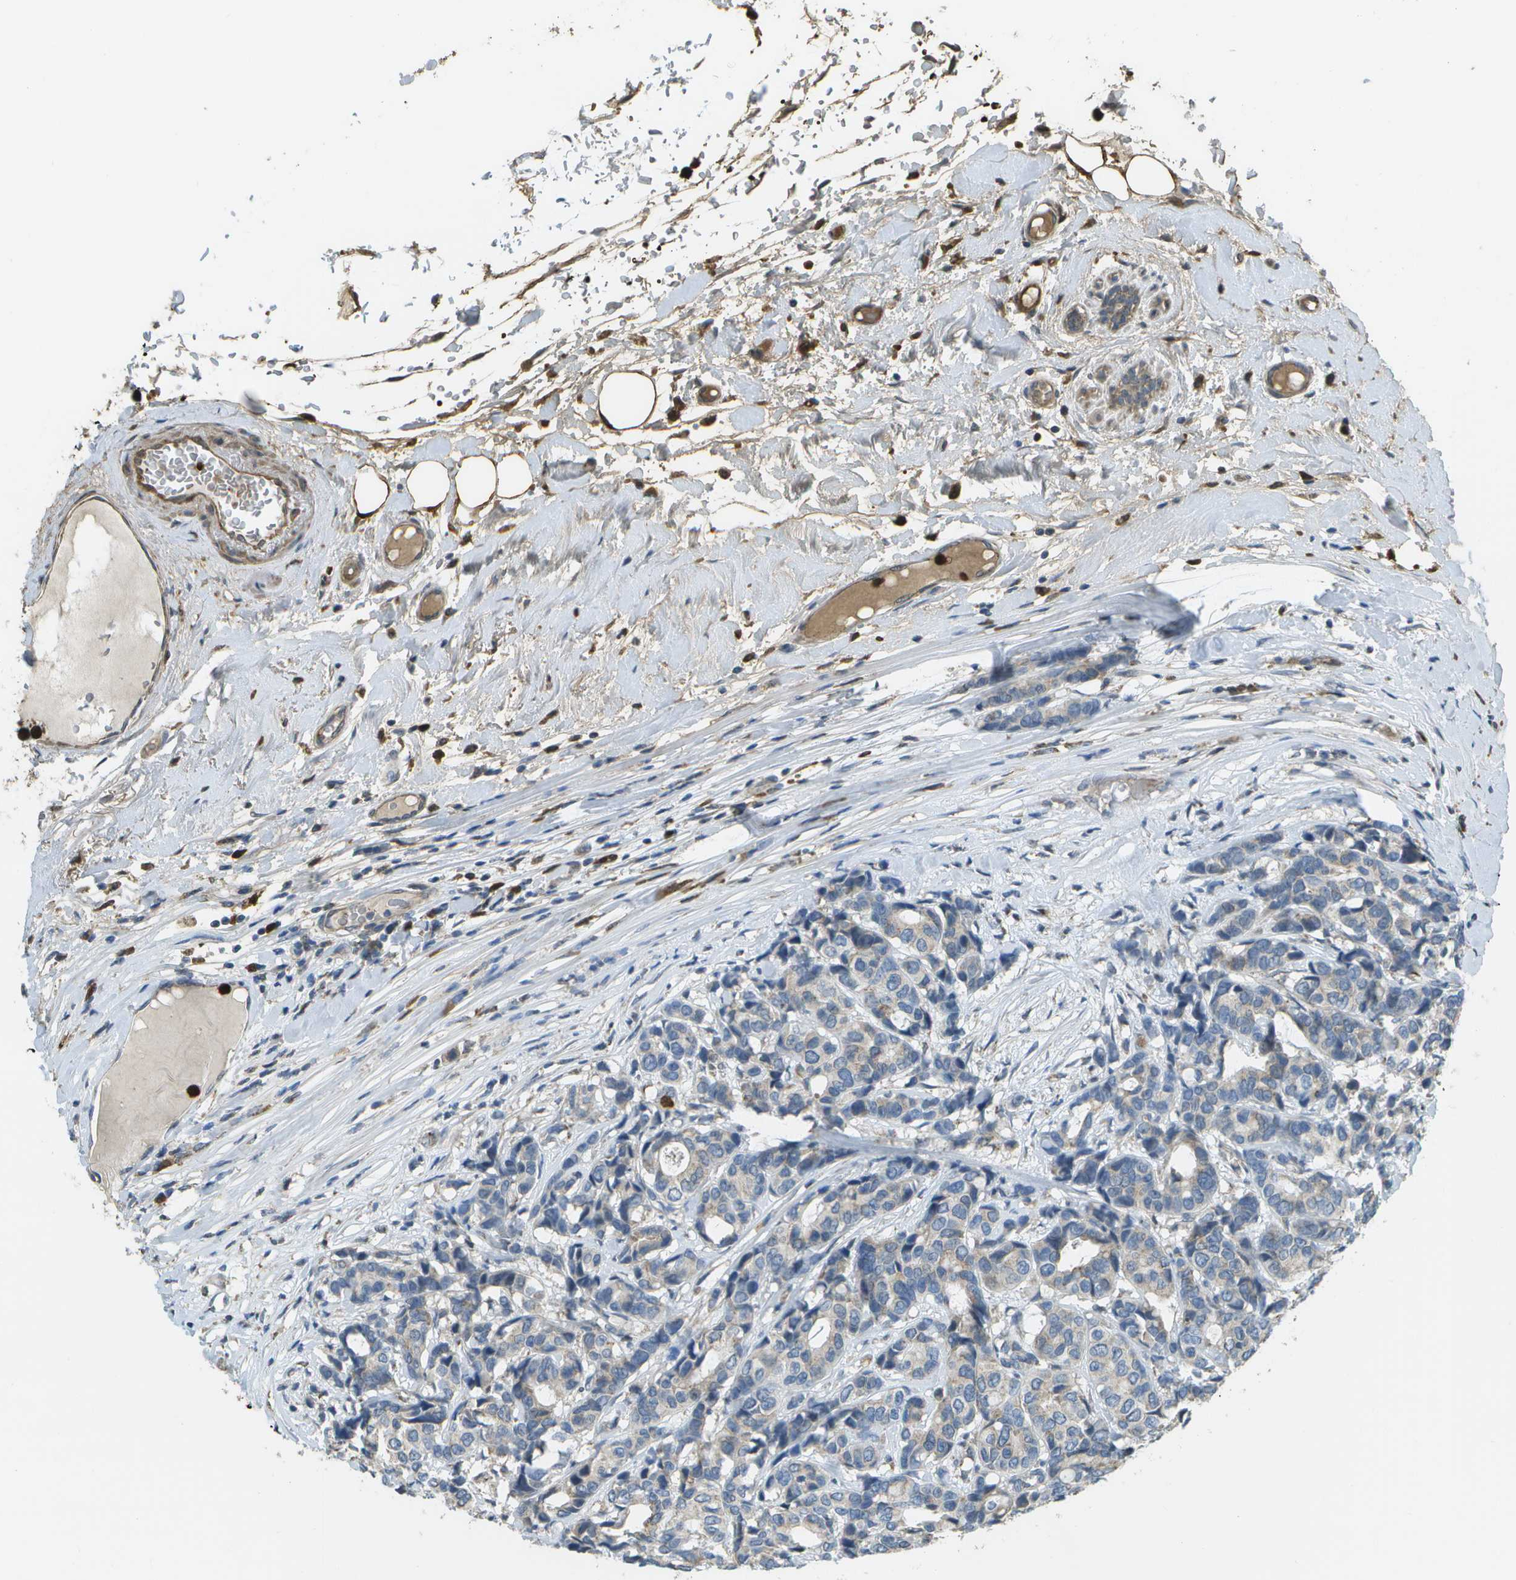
{"staining": {"intensity": "weak", "quantity": "<25%", "location": "cytoplasmic/membranous"}, "tissue": "breast cancer", "cell_type": "Tumor cells", "image_type": "cancer", "snomed": [{"axis": "morphology", "description": "Duct carcinoma"}, {"axis": "topography", "description": "Breast"}], "caption": "Photomicrograph shows no protein staining in tumor cells of breast intraductal carcinoma tissue.", "gene": "CACHD1", "patient": {"sex": "female", "age": 87}}